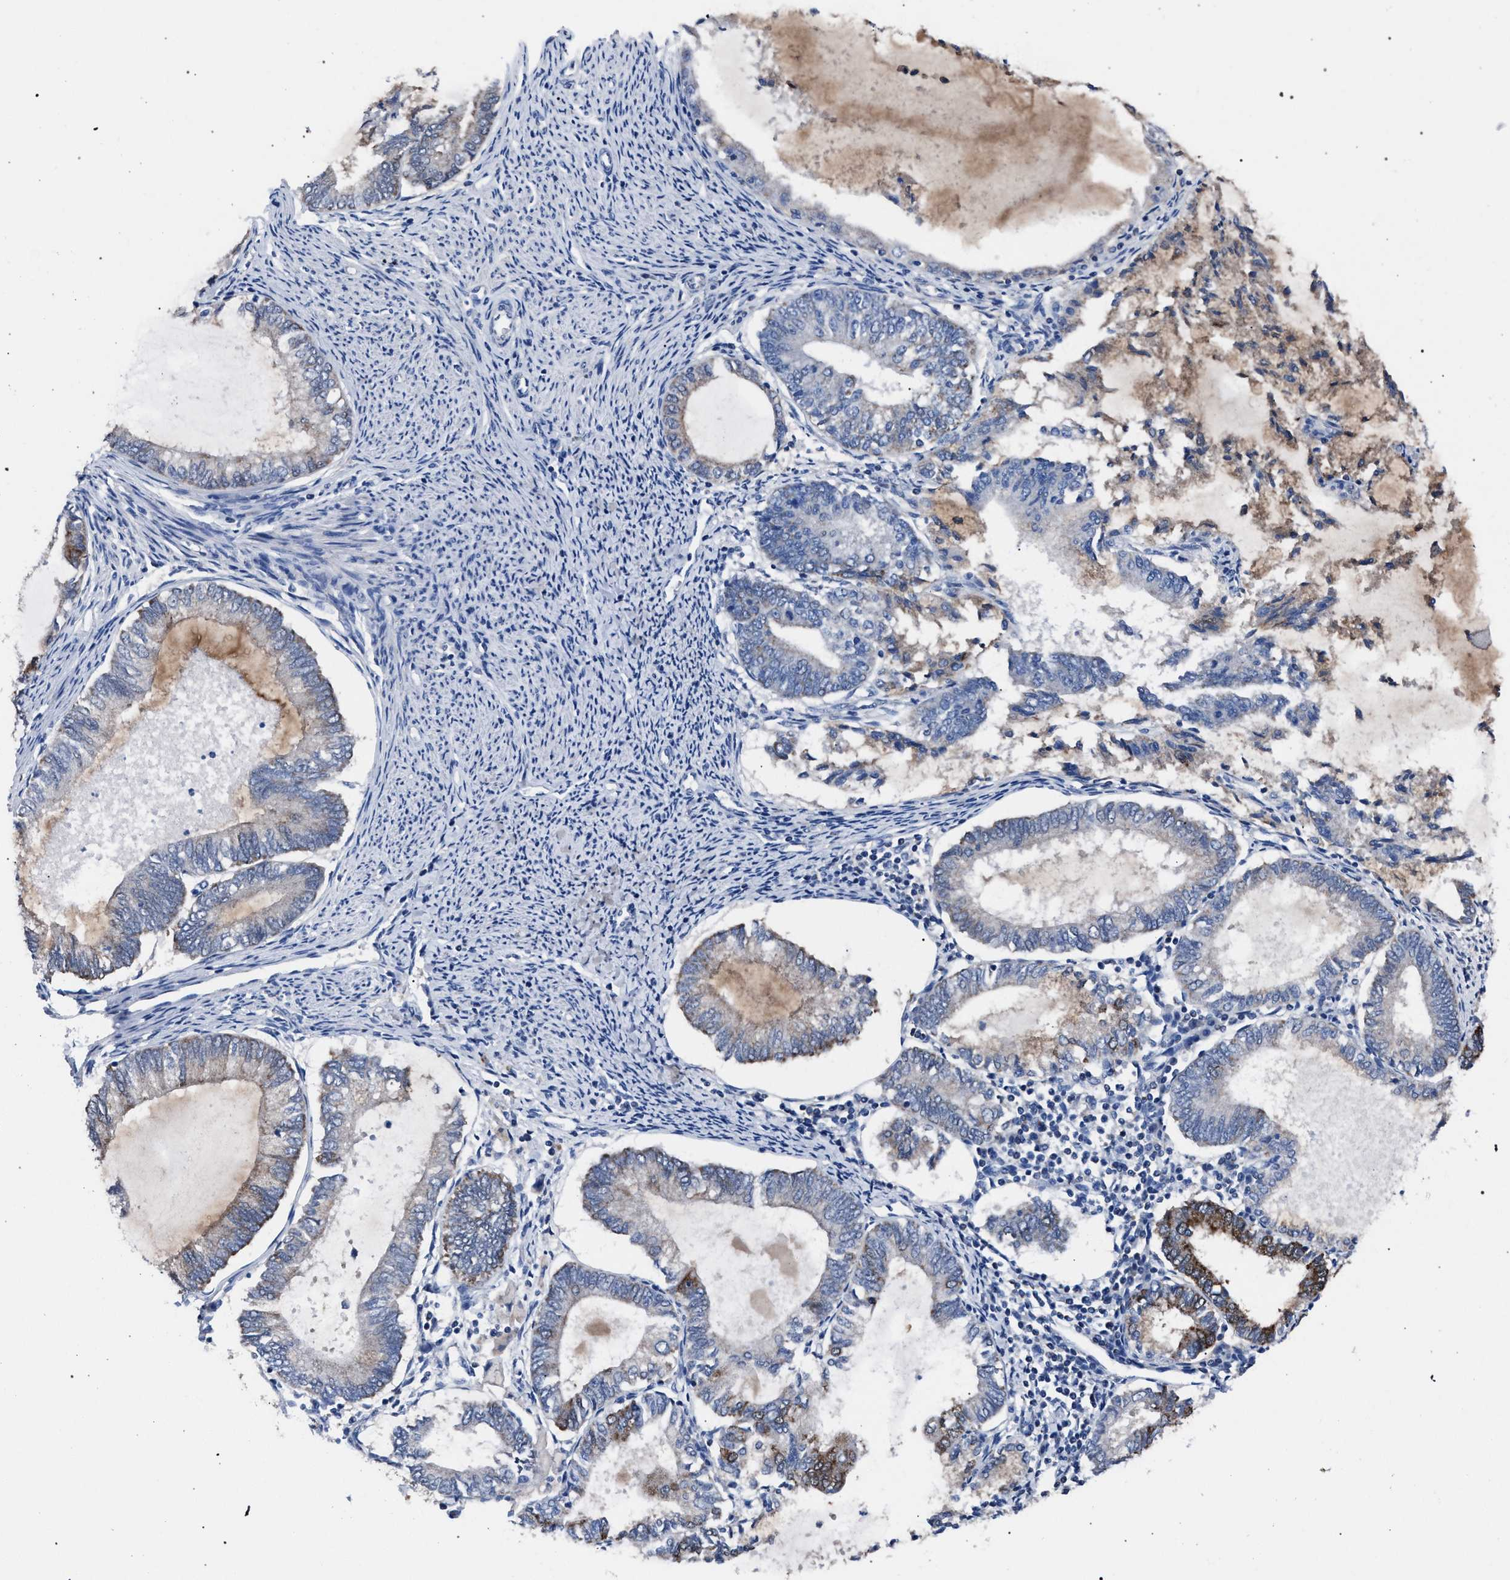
{"staining": {"intensity": "moderate", "quantity": "<25%", "location": "cytoplasmic/membranous"}, "tissue": "endometrial cancer", "cell_type": "Tumor cells", "image_type": "cancer", "snomed": [{"axis": "morphology", "description": "Adenocarcinoma, NOS"}, {"axis": "topography", "description": "Endometrium"}], "caption": "Moderate cytoplasmic/membranous expression is seen in approximately <25% of tumor cells in endometrial adenocarcinoma. Ihc stains the protein of interest in brown and the nuclei are stained blue.", "gene": "CRYZ", "patient": {"sex": "female", "age": 86}}